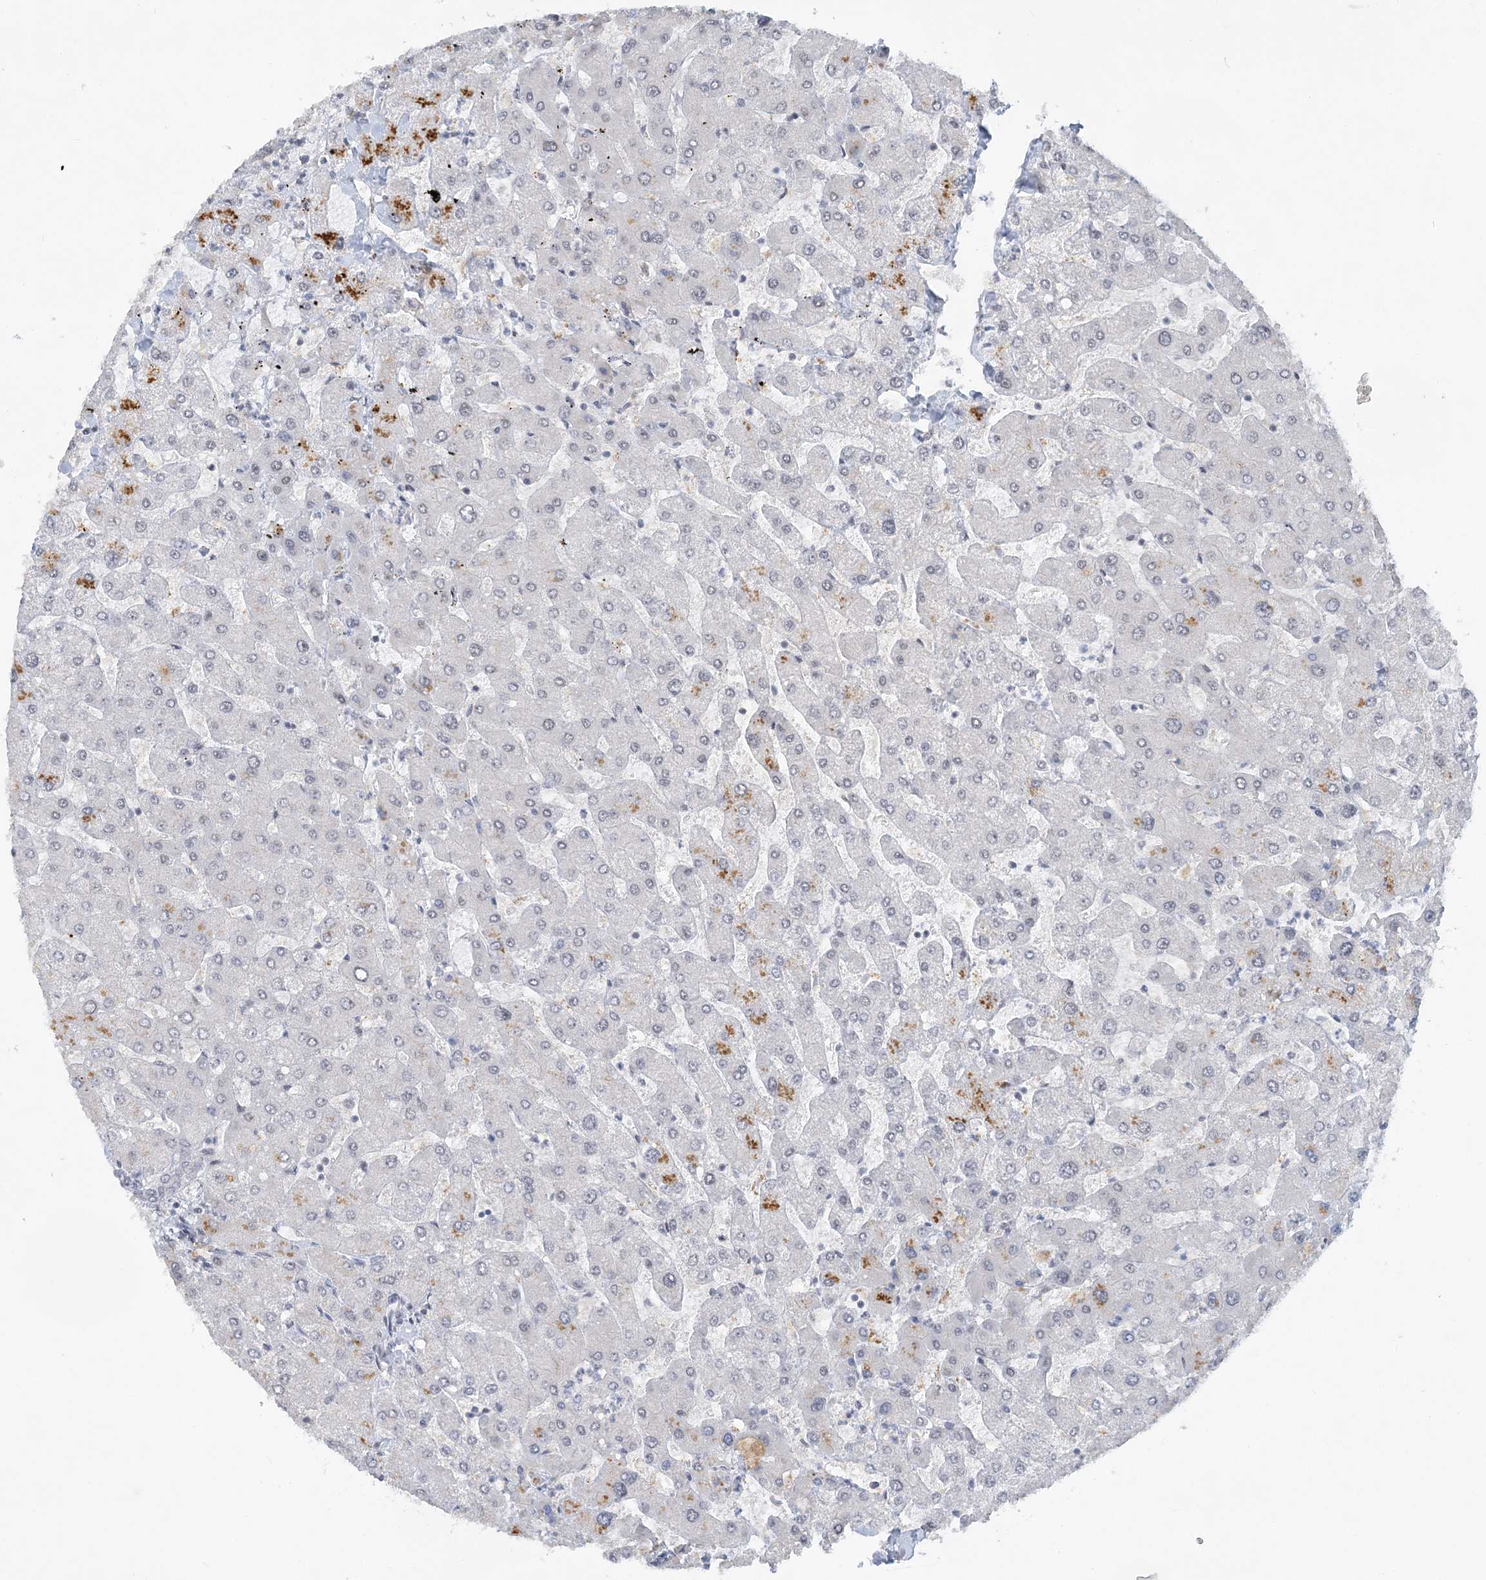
{"staining": {"intensity": "negative", "quantity": "none", "location": "none"}, "tissue": "liver", "cell_type": "Cholangiocytes", "image_type": "normal", "snomed": [{"axis": "morphology", "description": "Normal tissue, NOS"}, {"axis": "topography", "description": "Liver"}], "caption": "The IHC histopathology image has no significant expression in cholangiocytes of liver. The staining is performed using DAB (3,3'-diaminobenzidine) brown chromogen with nuclei counter-stained in using hematoxylin.", "gene": "KMT2D", "patient": {"sex": "male", "age": 55}}